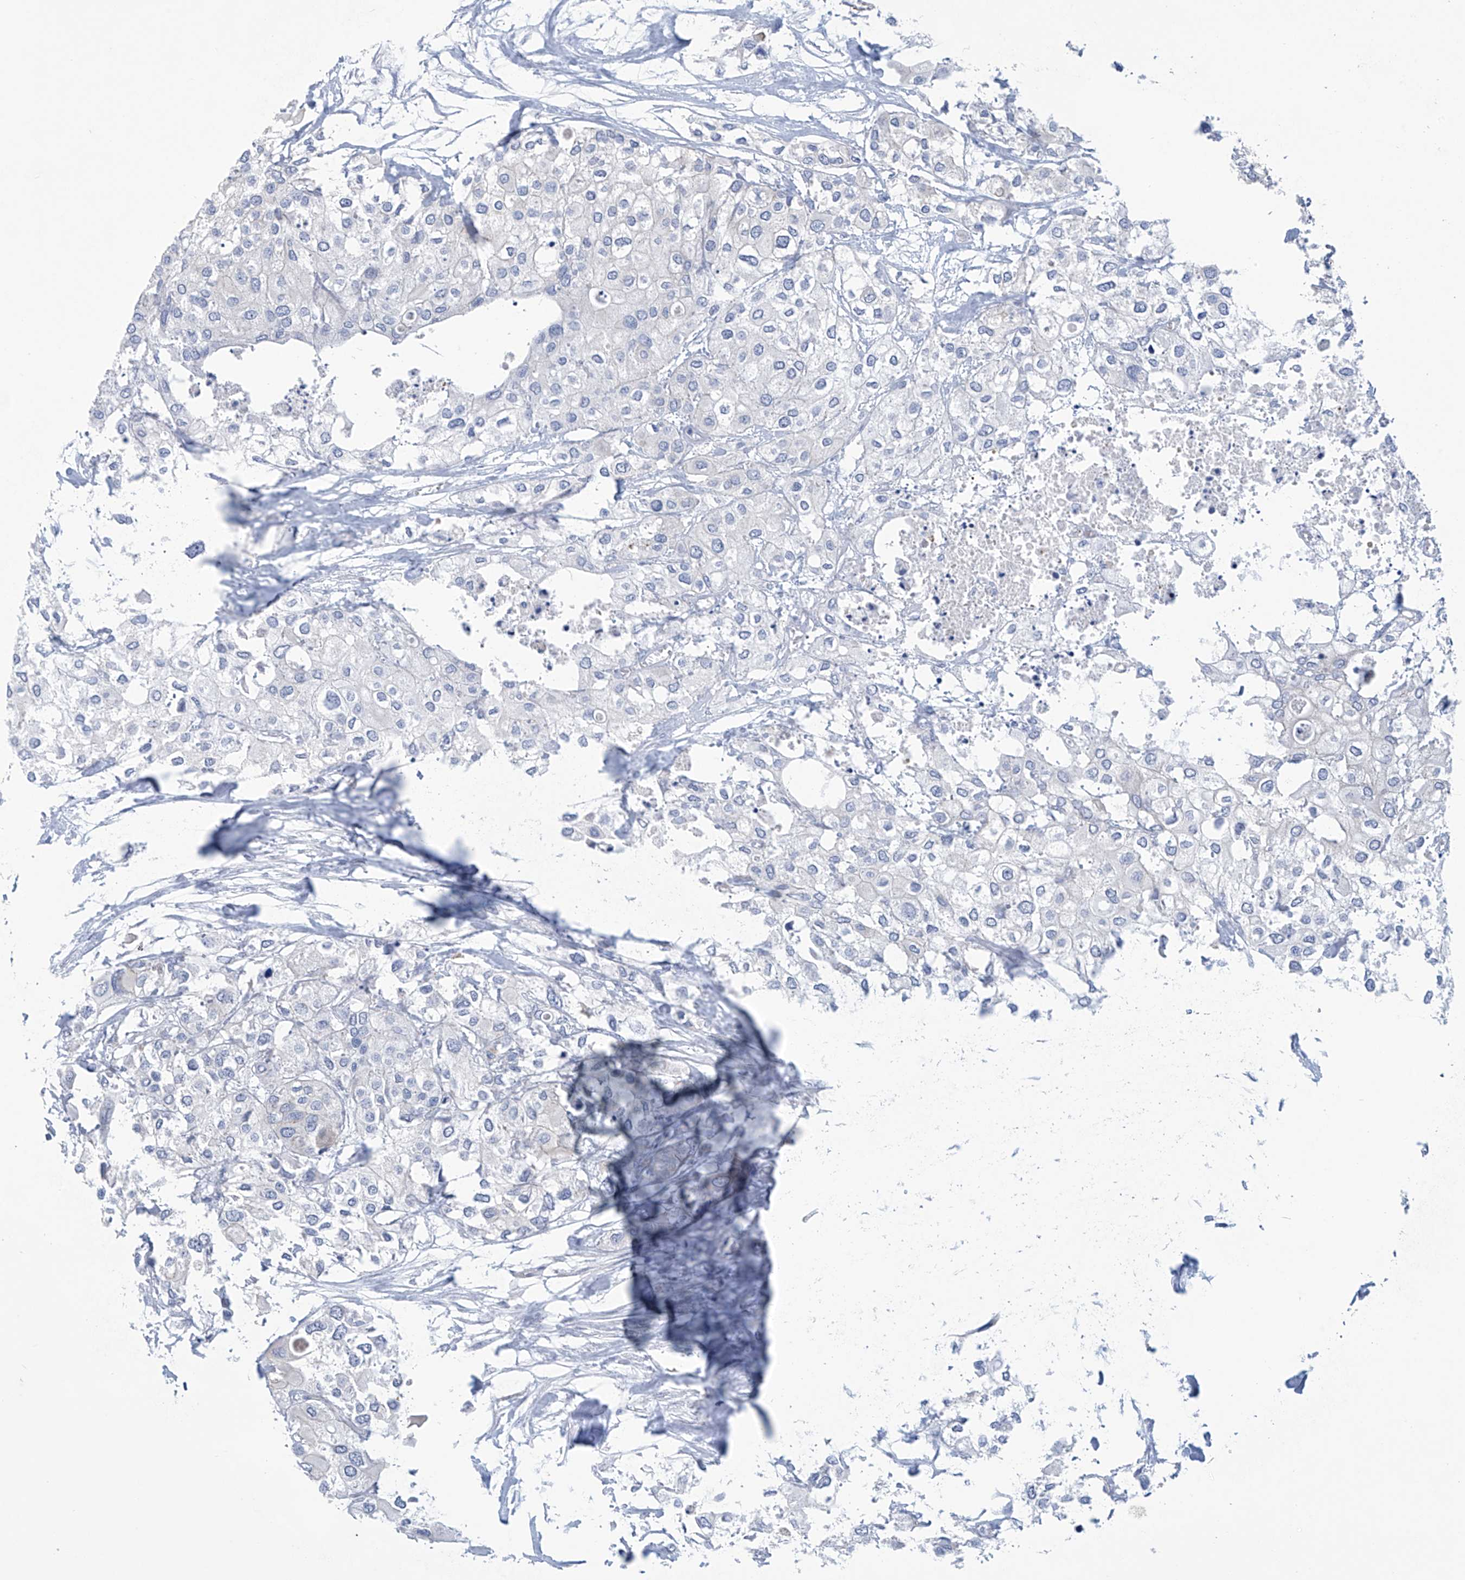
{"staining": {"intensity": "negative", "quantity": "none", "location": "none"}, "tissue": "urothelial cancer", "cell_type": "Tumor cells", "image_type": "cancer", "snomed": [{"axis": "morphology", "description": "Urothelial carcinoma, High grade"}, {"axis": "topography", "description": "Urinary bladder"}], "caption": "Immunohistochemical staining of human urothelial cancer displays no significant expression in tumor cells.", "gene": "ABHD13", "patient": {"sex": "male", "age": 64}}